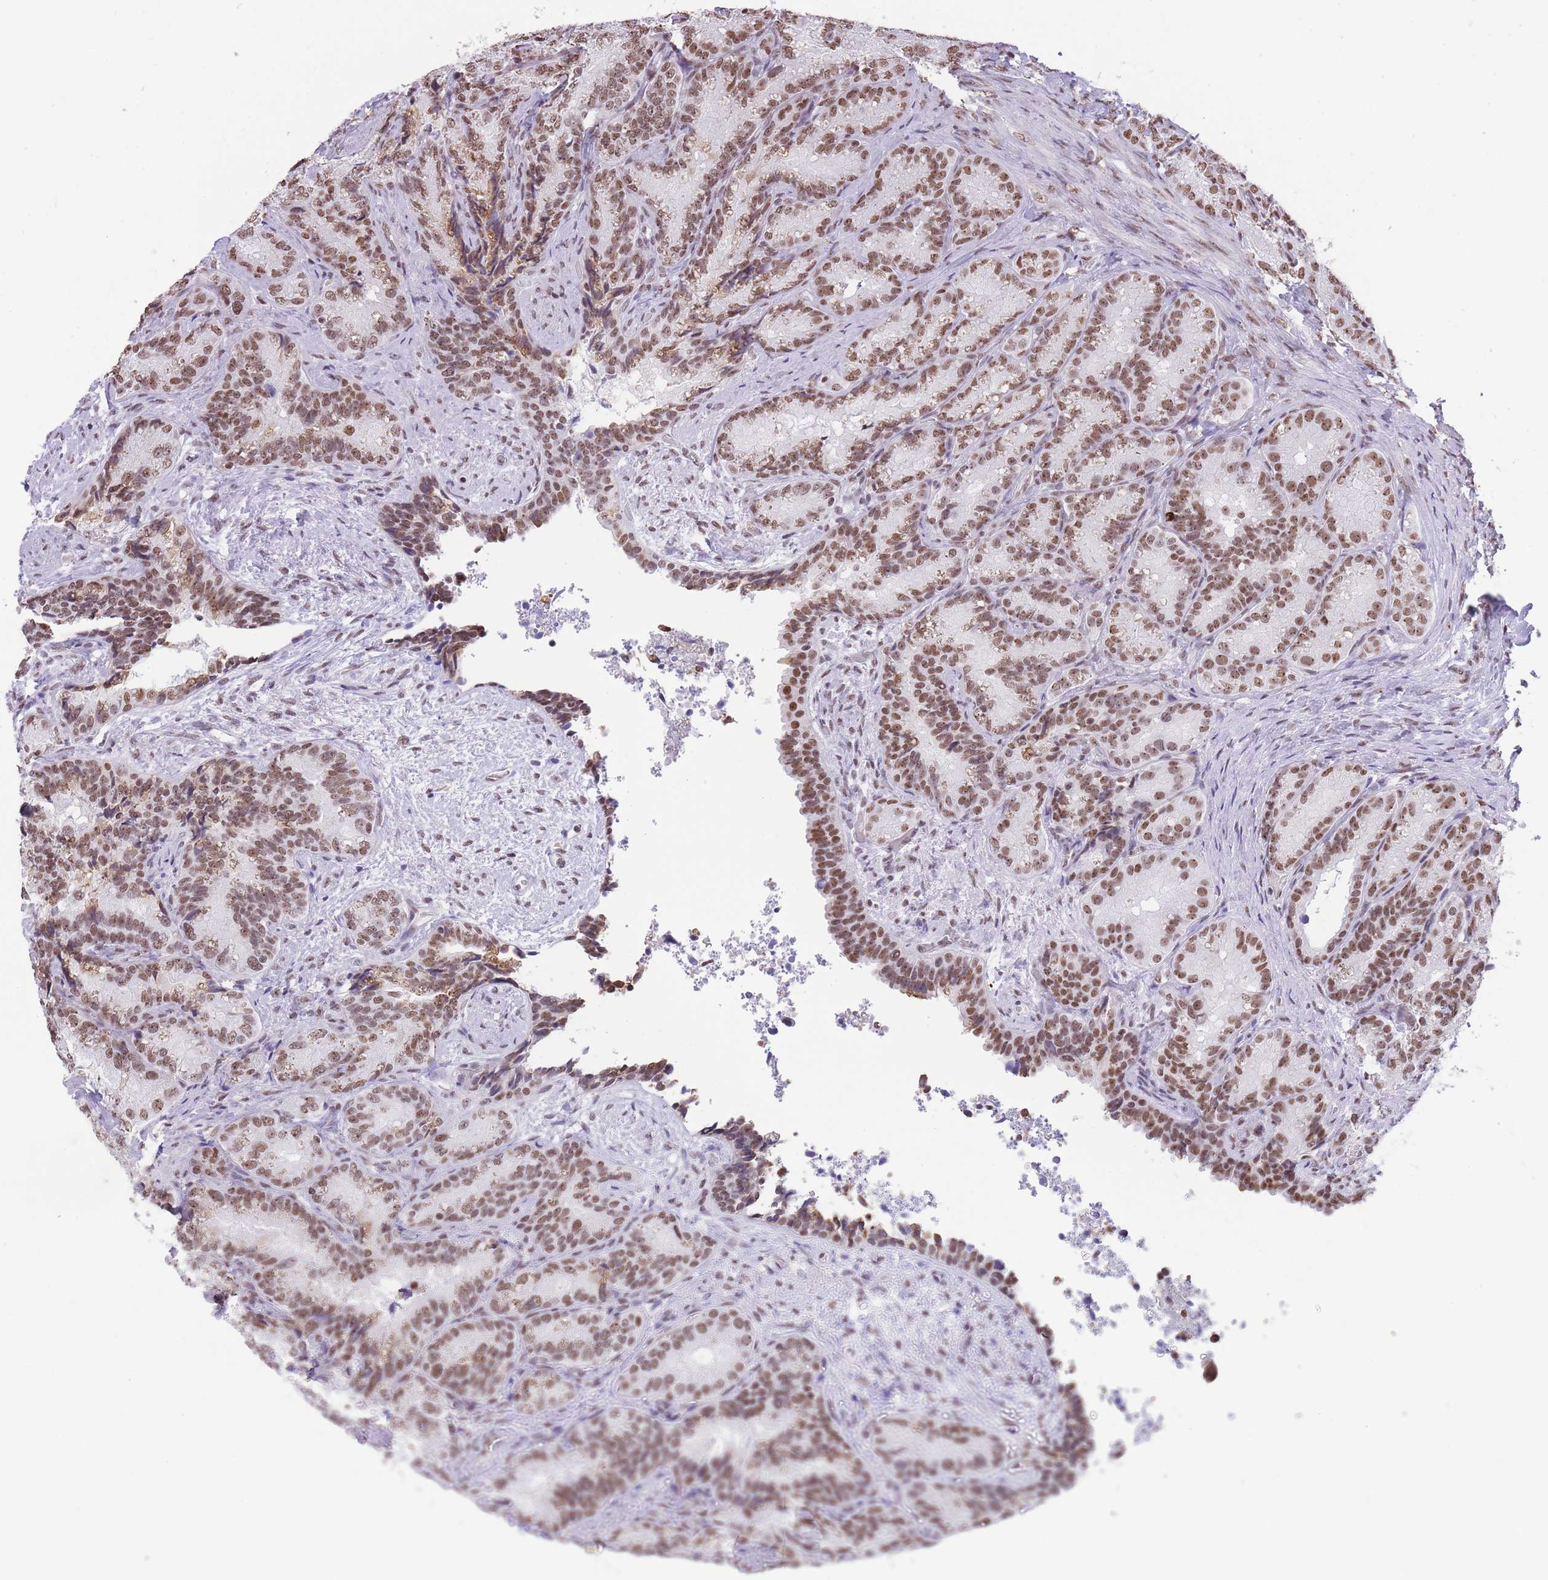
{"staining": {"intensity": "moderate", "quantity": ">75%", "location": "nuclear"}, "tissue": "seminal vesicle", "cell_type": "Glandular cells", "image_type": "normal", "snomed": [{"axis": "morphology", "description": "Normal tissue, NOS"}, {"axis": "topography", "description": "Seminal veicle"}], "caption": "Immunohistochemistry staining of normal seminal vesicle, which reveals medium levels of moderate nuclear expression in approximately >75% of glandular cells indicating moderate nuclear protein expression. The staining was performed using DAB (brown) for protein detection and nuclei were counterstained in hematoxylin (blue).", "gene": "EVC2", "patient": {"sex": "male", "age": 58}}